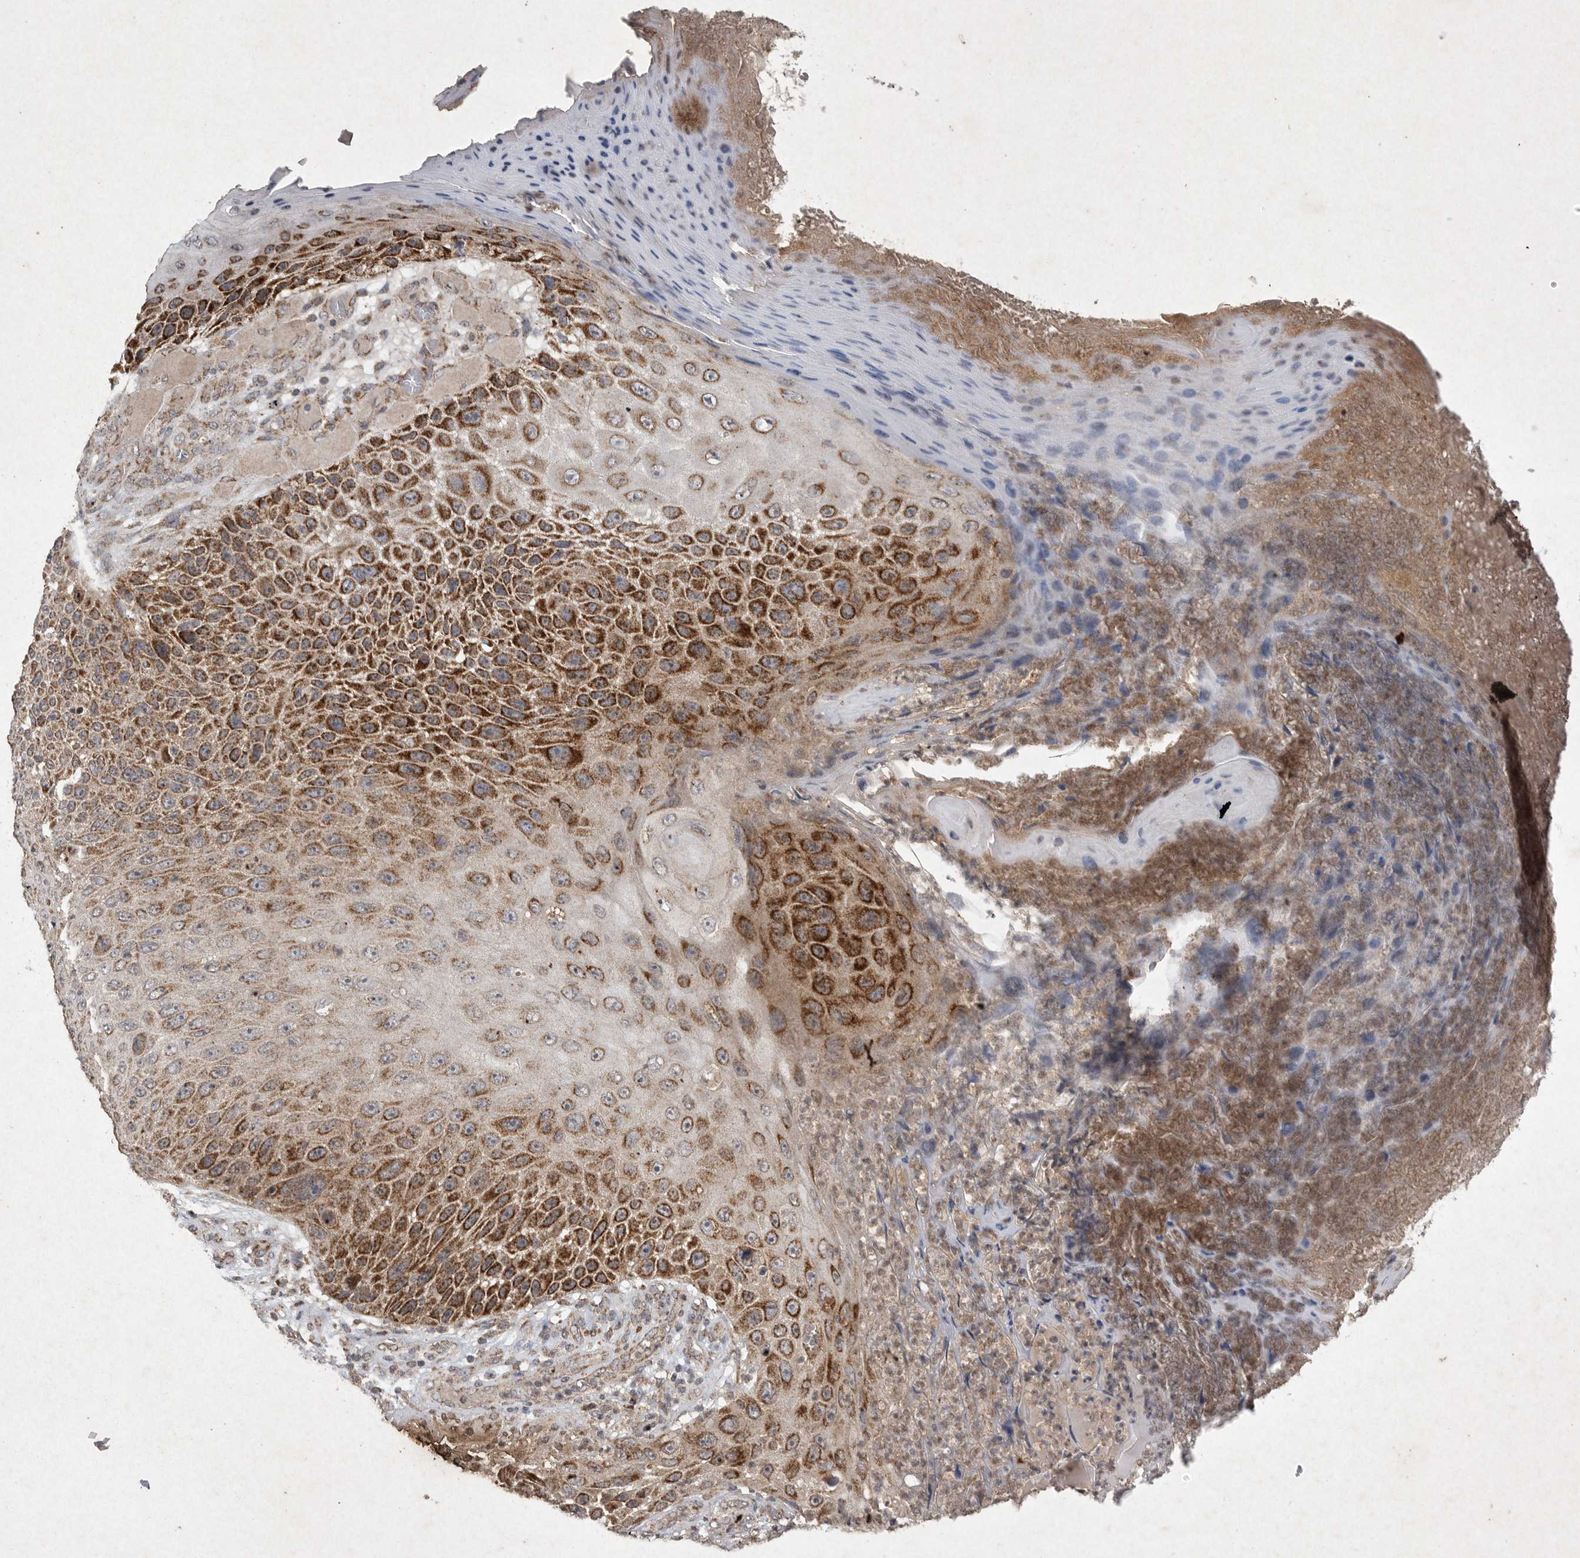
{"staining": {"intensity": "strong", "quantity": ">75%", "location": "cytoplasmic/membranous"}, "tissue": "skin cancer", "cell_type": "Tumor cells", "image_type": "cancer", "snomed": [{"axis": "morphology", "description": "Squamous cell carcinoma, NOS"}, {"axis": "topography", "description": "Skin"}], "caption": "This photomicrograph exhibits skin squamous cell carcinoma stained with immunohistochemistry to label a protein in brown. The cytoplasmic/membranous of tumor cells show strong positivity for the protein. Nuclei are counter-stained blue.", "gene": "DDR1", "patient": {"sex": "female", "age": 88}}